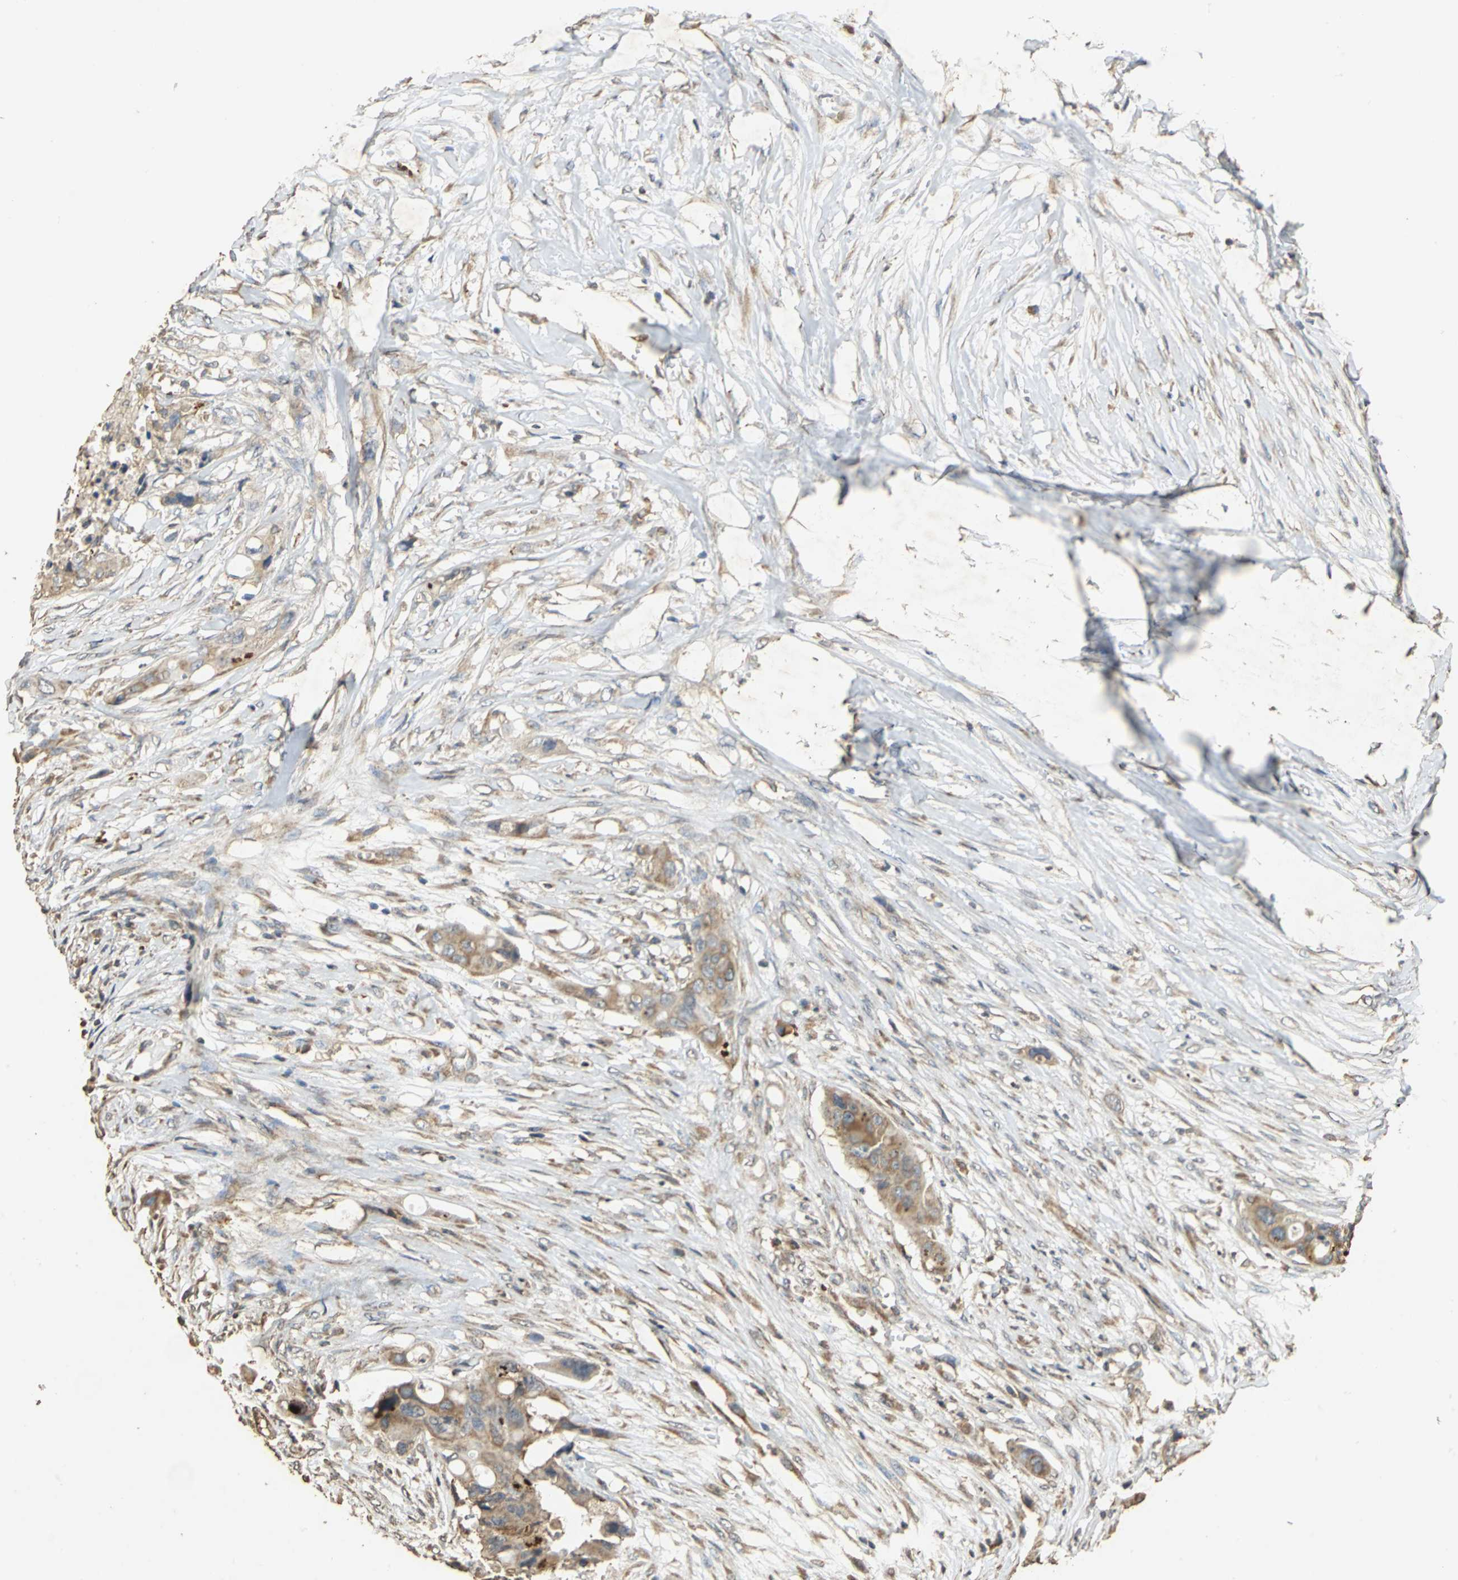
{"staining": {"intensity": "weak", "quantity": ">75%", "location": "cytoplasmic/membranous"}, "tissue": "colorectal cancer", "cell_type": "Tumor cells", "image_type": "cancer", "snomed": [{"axis": "morphology", "description": "Adenocarcinoma, NOS"}, {"axis": "topography", "description": "Colon"}], "caption": "Brown immunohistochemical staining in adenocarcinoma (colorectal) shows weak cytoplasmic/membranous expression in about >75% of tumor cells.", "gene": "ACSL4", "patient": {"sex": "female", "age": 57}}